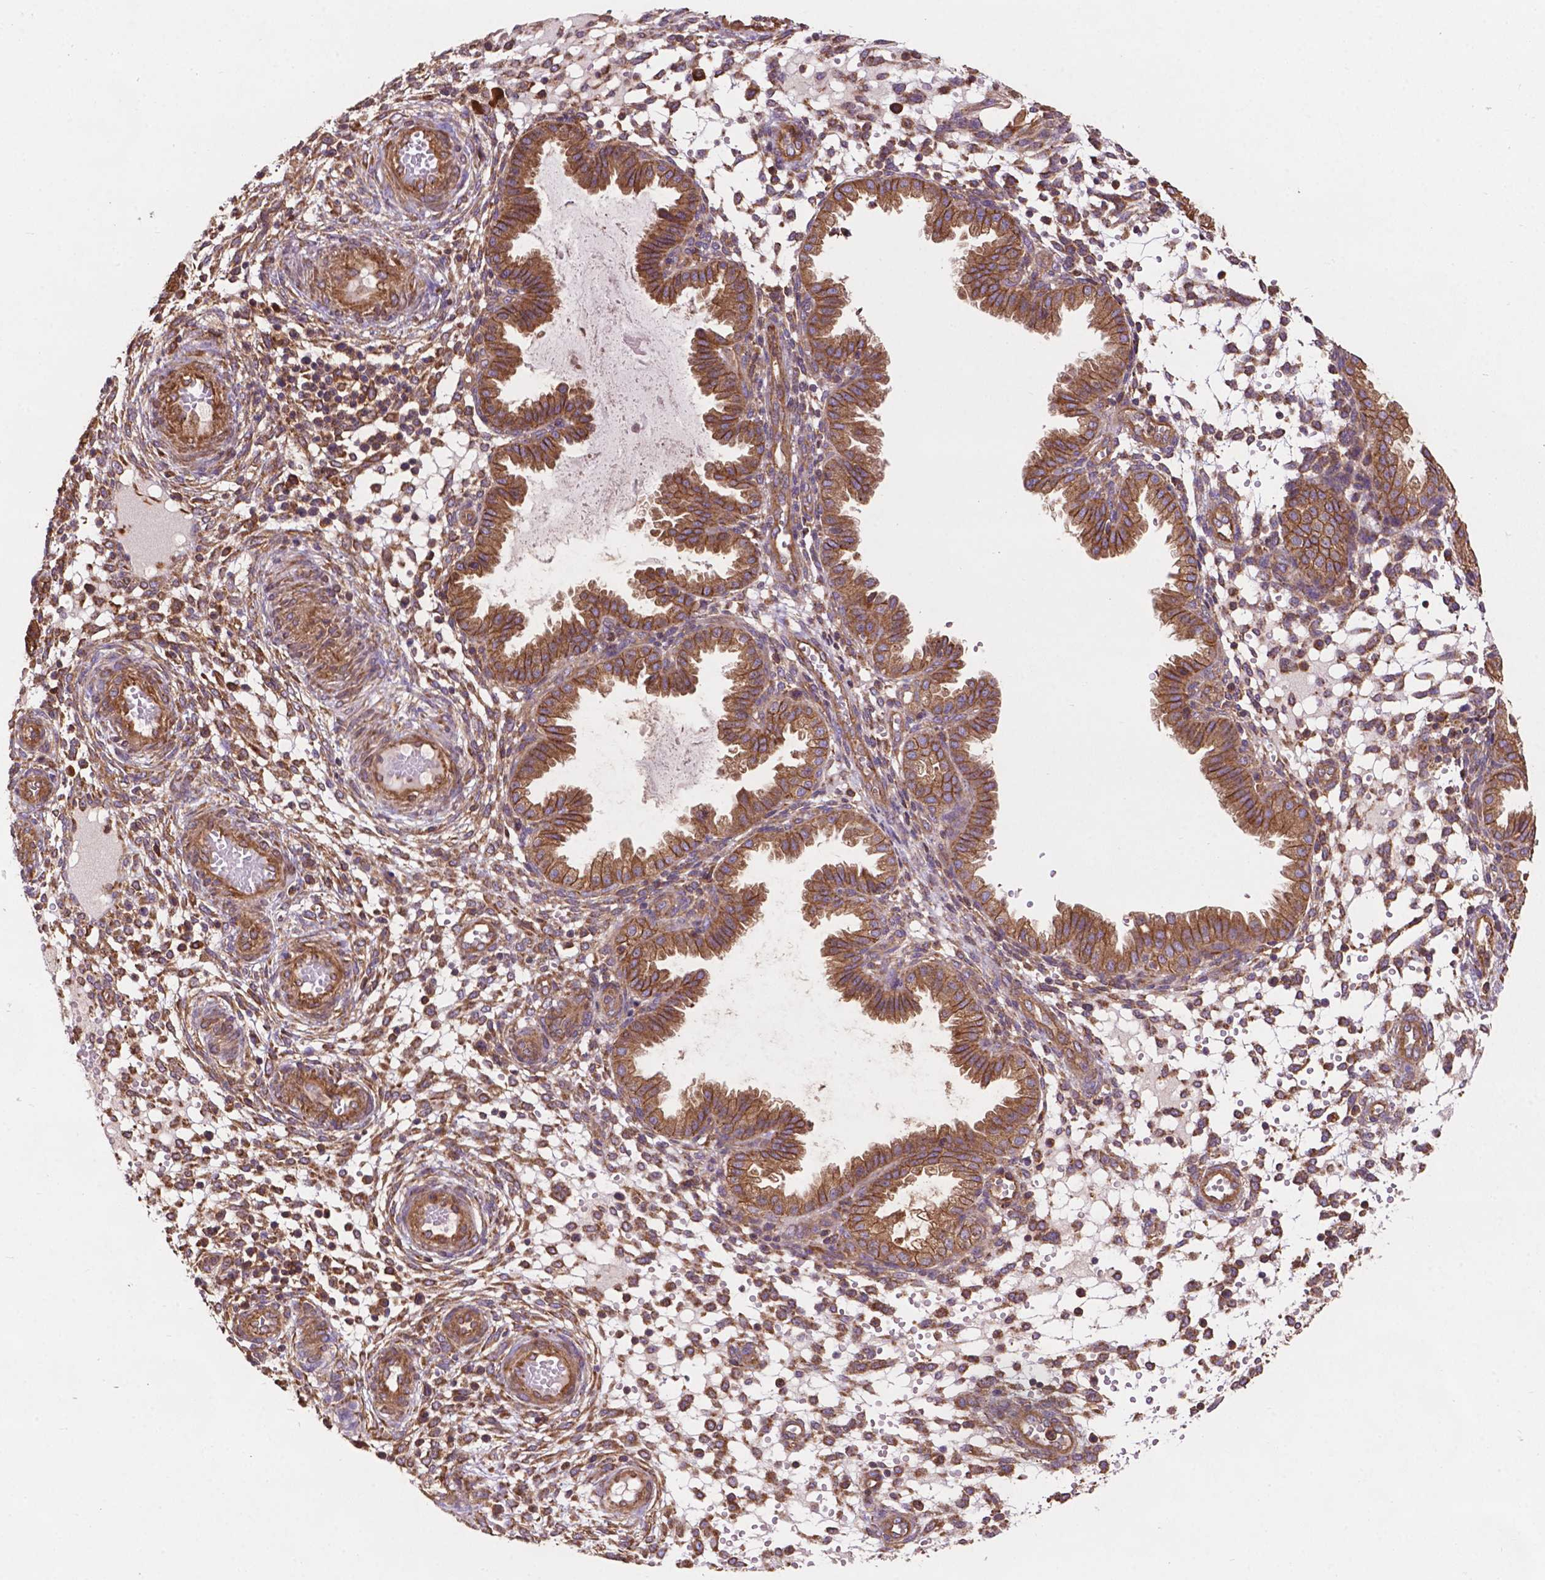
{"staining": {"intensity": "moderate", "quantity": ">75%", "location": "cytoplasmic/membranous"}, "tissue": "endometrium", "cell_type": "Cells in endometrial stroma", "image_type": "normal", "snomed": [{"axis": "morphology", "description": "Normal tissue, NOS"}, {"axis": "topography", "description": "Endometrium"}], "caption": "Immunohistochemical staining of normal endometrium demonstrates >75% levels of moderate cytoplasmic/membranous protein positivity in about >75% of cells in endometrial stroma. (DAB IHC with brightfield microscopy, high magnification).", "gene": "CCDC71L", "patient": {"sex": "female", "age": 33}}